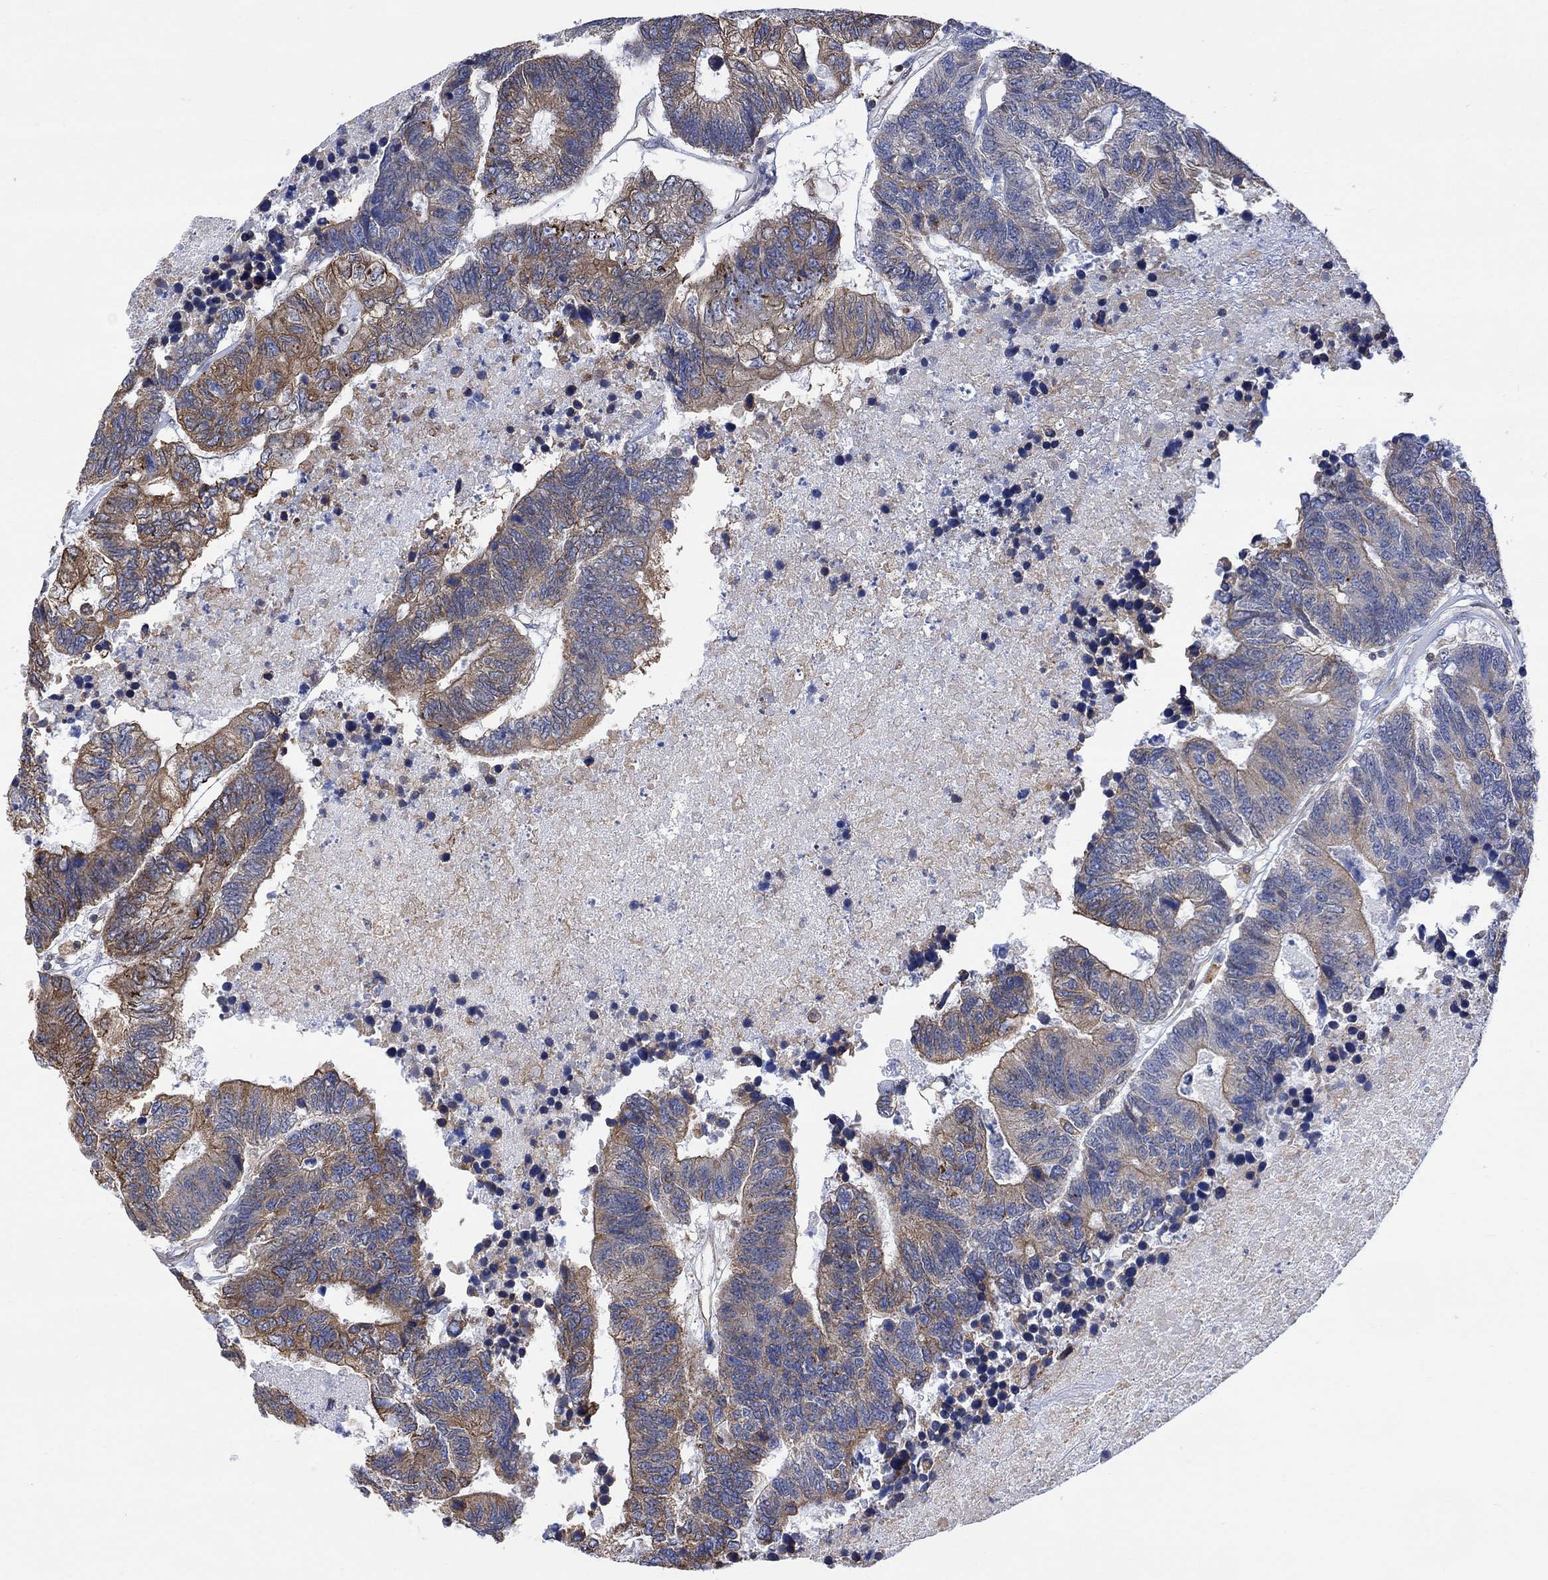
{"staining": {"intensity": "moderate", "quantity": "25%-75%", "location": "cytoplasmic/membranous"}, "tissue": "colorectal cancer", "cell_type": "Tumor cells", "image_type": "cancer", "snomed": [{"axis": "morphology", "description": "Adenocarcinoma, NOS"}, {"axis": "topography", "description": "Colon"}], "caption": "Immunohistochemical staining of human colorectal cancer reveals medium levels of moderate cytoplasmic/membranous protein positivity in about 25%-75% of tumor cells. (brown staining indicates protein expression, while blue staining denotes nuclei).", "gene": "GBP5", "patient": {"sex": "female", "age": 48}}